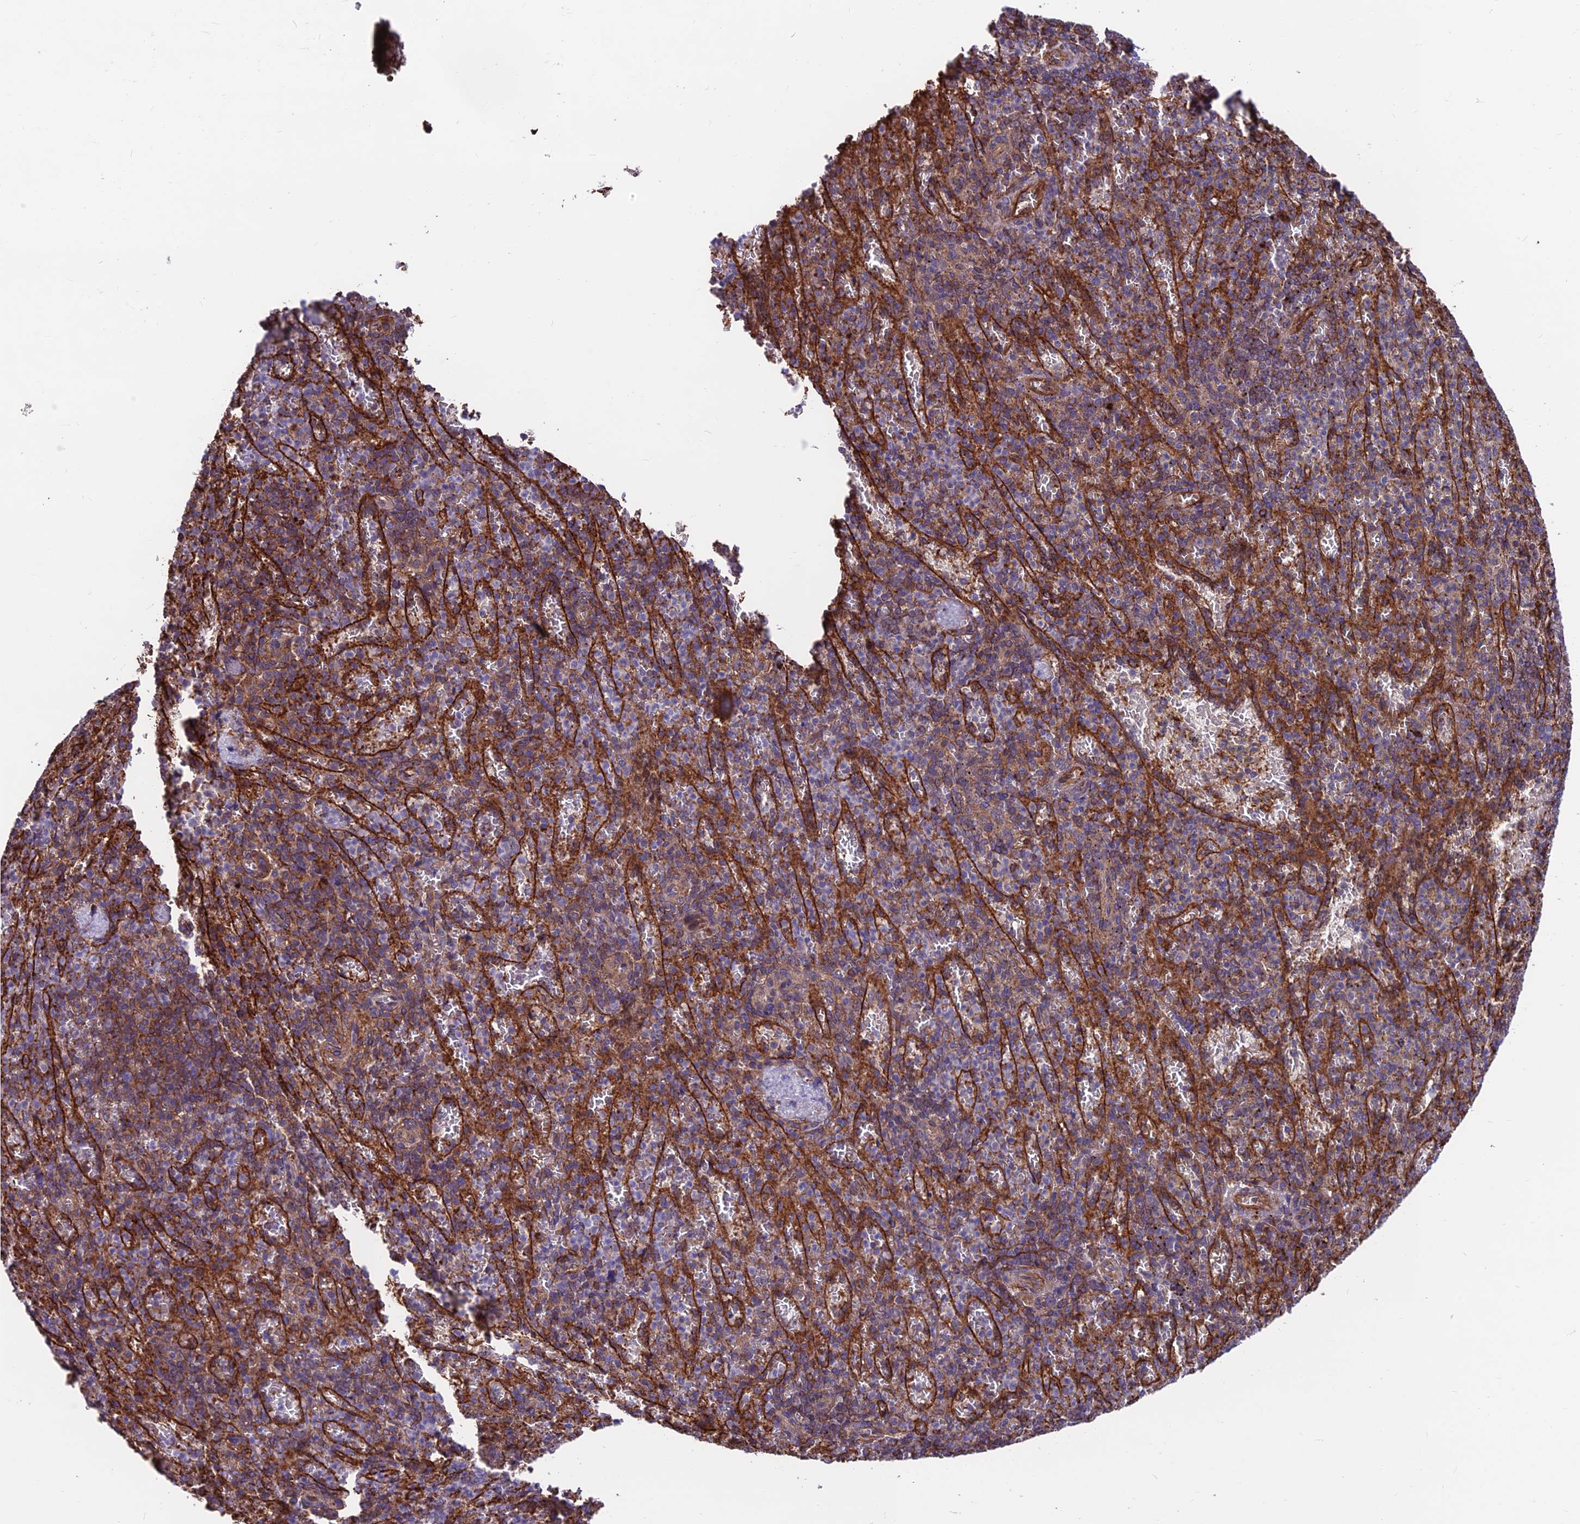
{"staining": {"intensity": "weak", "quantity": "25%-75%", "location": "cytoplasmic/membranous"}, "tissue": "spleen", "cell_type": "Cells in red pulp", "image_type": "normal", "snomed": [{"axis": "morphology", "description": "Normal tissue, NOS"}, {"axis": "topography", "description": "Spleen"}], "caption": "Protein analysis of unremarkable spleen displays weak cytoplasmic/membranous expression in about 25%-75% of cells in red pulp.", "gene": "RTN4RL1", "patient": {"sex": "female", "age": 74}}